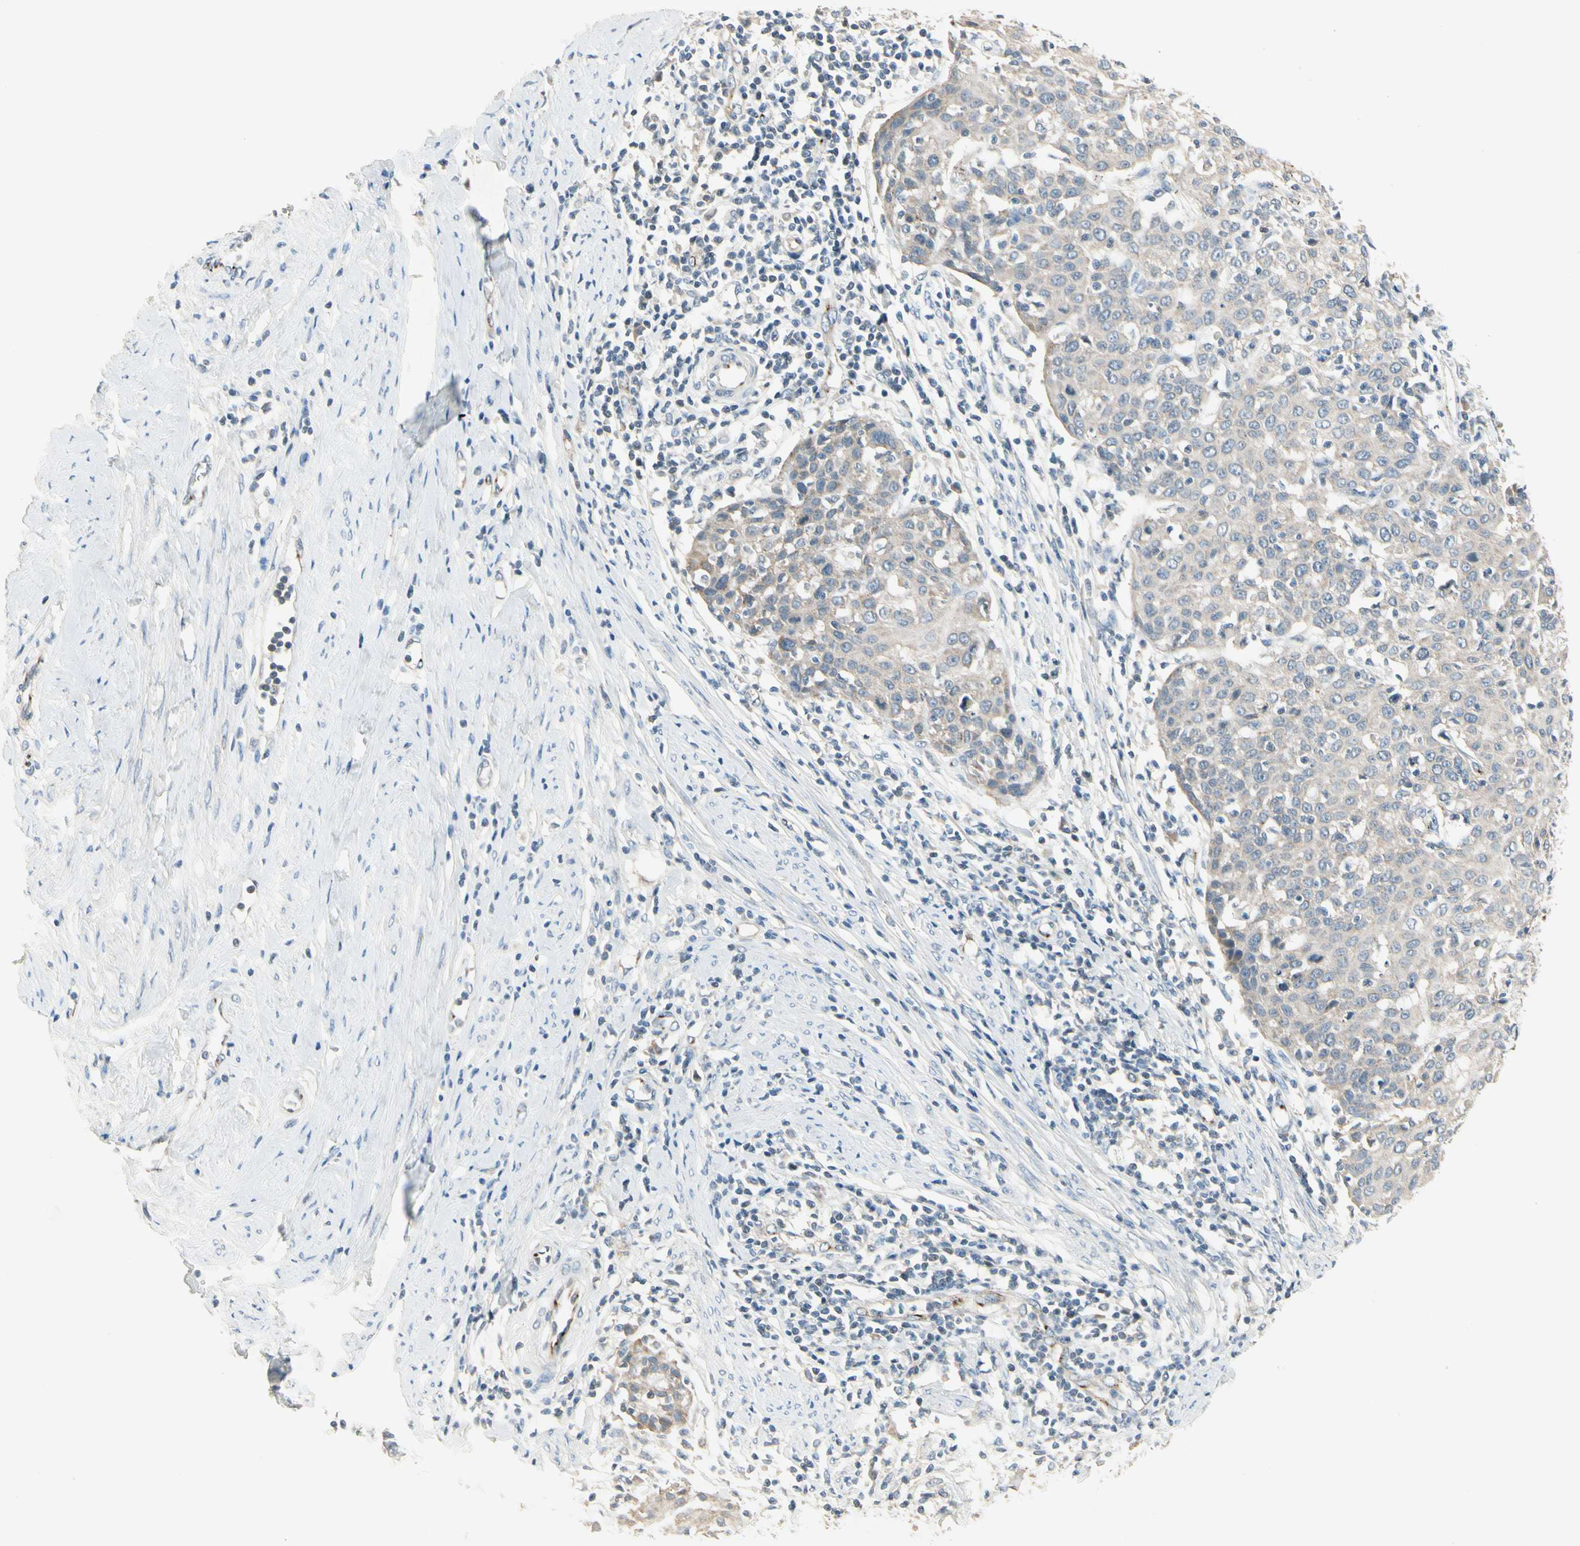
{"staining": {"intensity": "weak", "quantity": ">75%", "location": "cytoplasmic/membranous"}, "tissue": "cervical cancer", "cell_type": "Tumor cells", "image_type": "cancer", "snomed": [{"axis": "morphology", "description": "Squamous cell carcinoma, NOS"}, {"axis": "topography", "description": "Cervix"}], "caption": "Cervical cancer was stained to show a protein in brown. There is low levels of weak cytoplasmic/membranous expression in about >75% of tumor cells. Immunohistochemistry (ihc) stains the protein in brown and the nuclei are stained blue.", "gene": "MANSC1", "patient": {"sex": "female", "age": 38}}